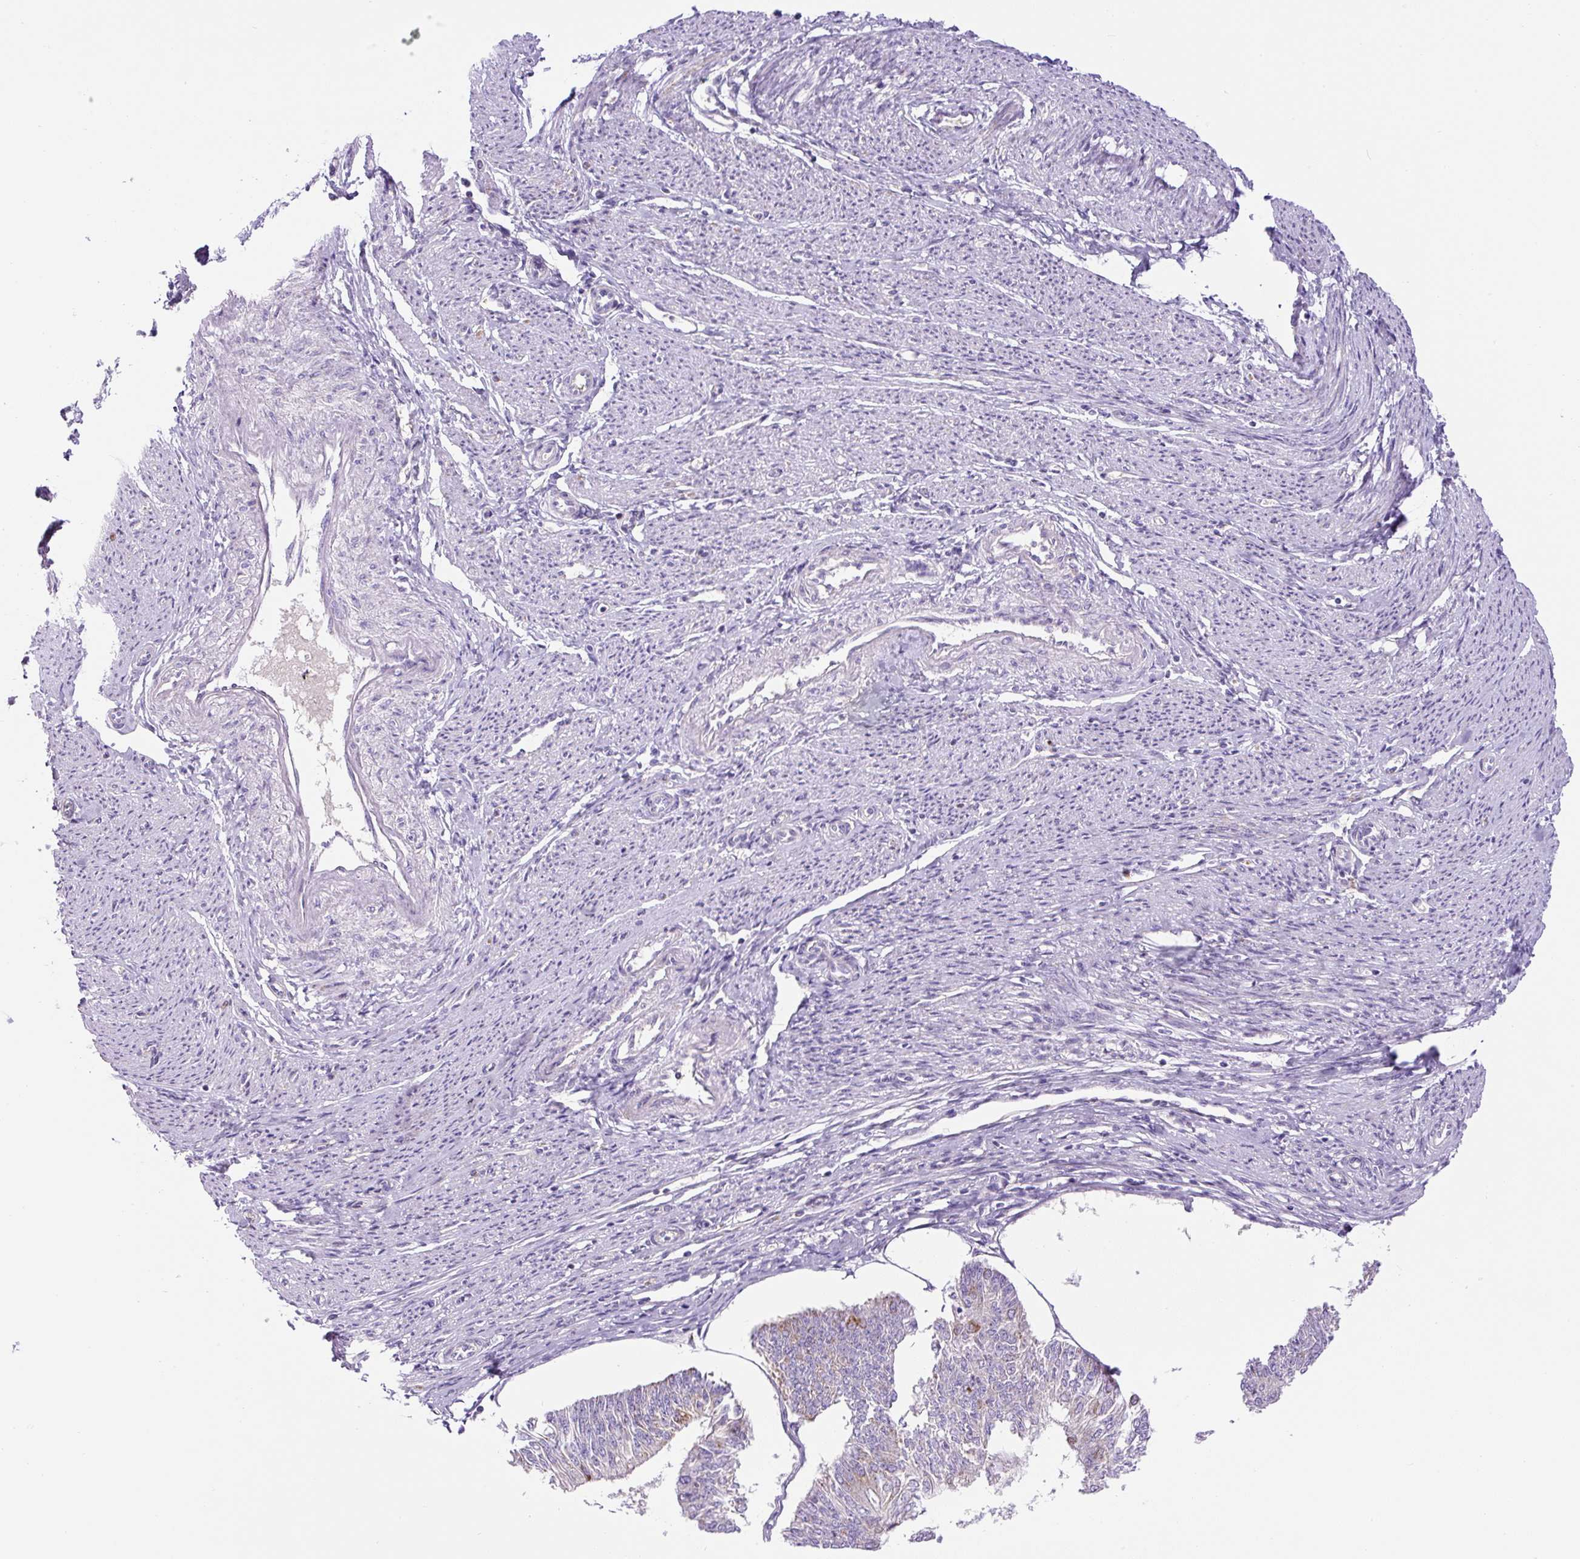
{"staining": {"intensity": "negative", "quantity": "none", "location": "none"}, "tissue": "endometrial cancer", "cell_type": "Tumor cells", "image_type": "cancer", "snomed": [{"axis": "morphology", "description": "Adenocarcinoma, NOS"}, {"axis": "topography", "description": "Endometrium"}], "caption": "The micrograph demonstrates no staining of tumor cells in endometrial cancer. (Stains: DAB (3,3'-diaminobenzidine) IHC with hematoxylin counter stain, Microscopy: brightfield microscopy at high magnification).", "gene": "ZNF596", "patient": {"sex": "female", "age": 58}}